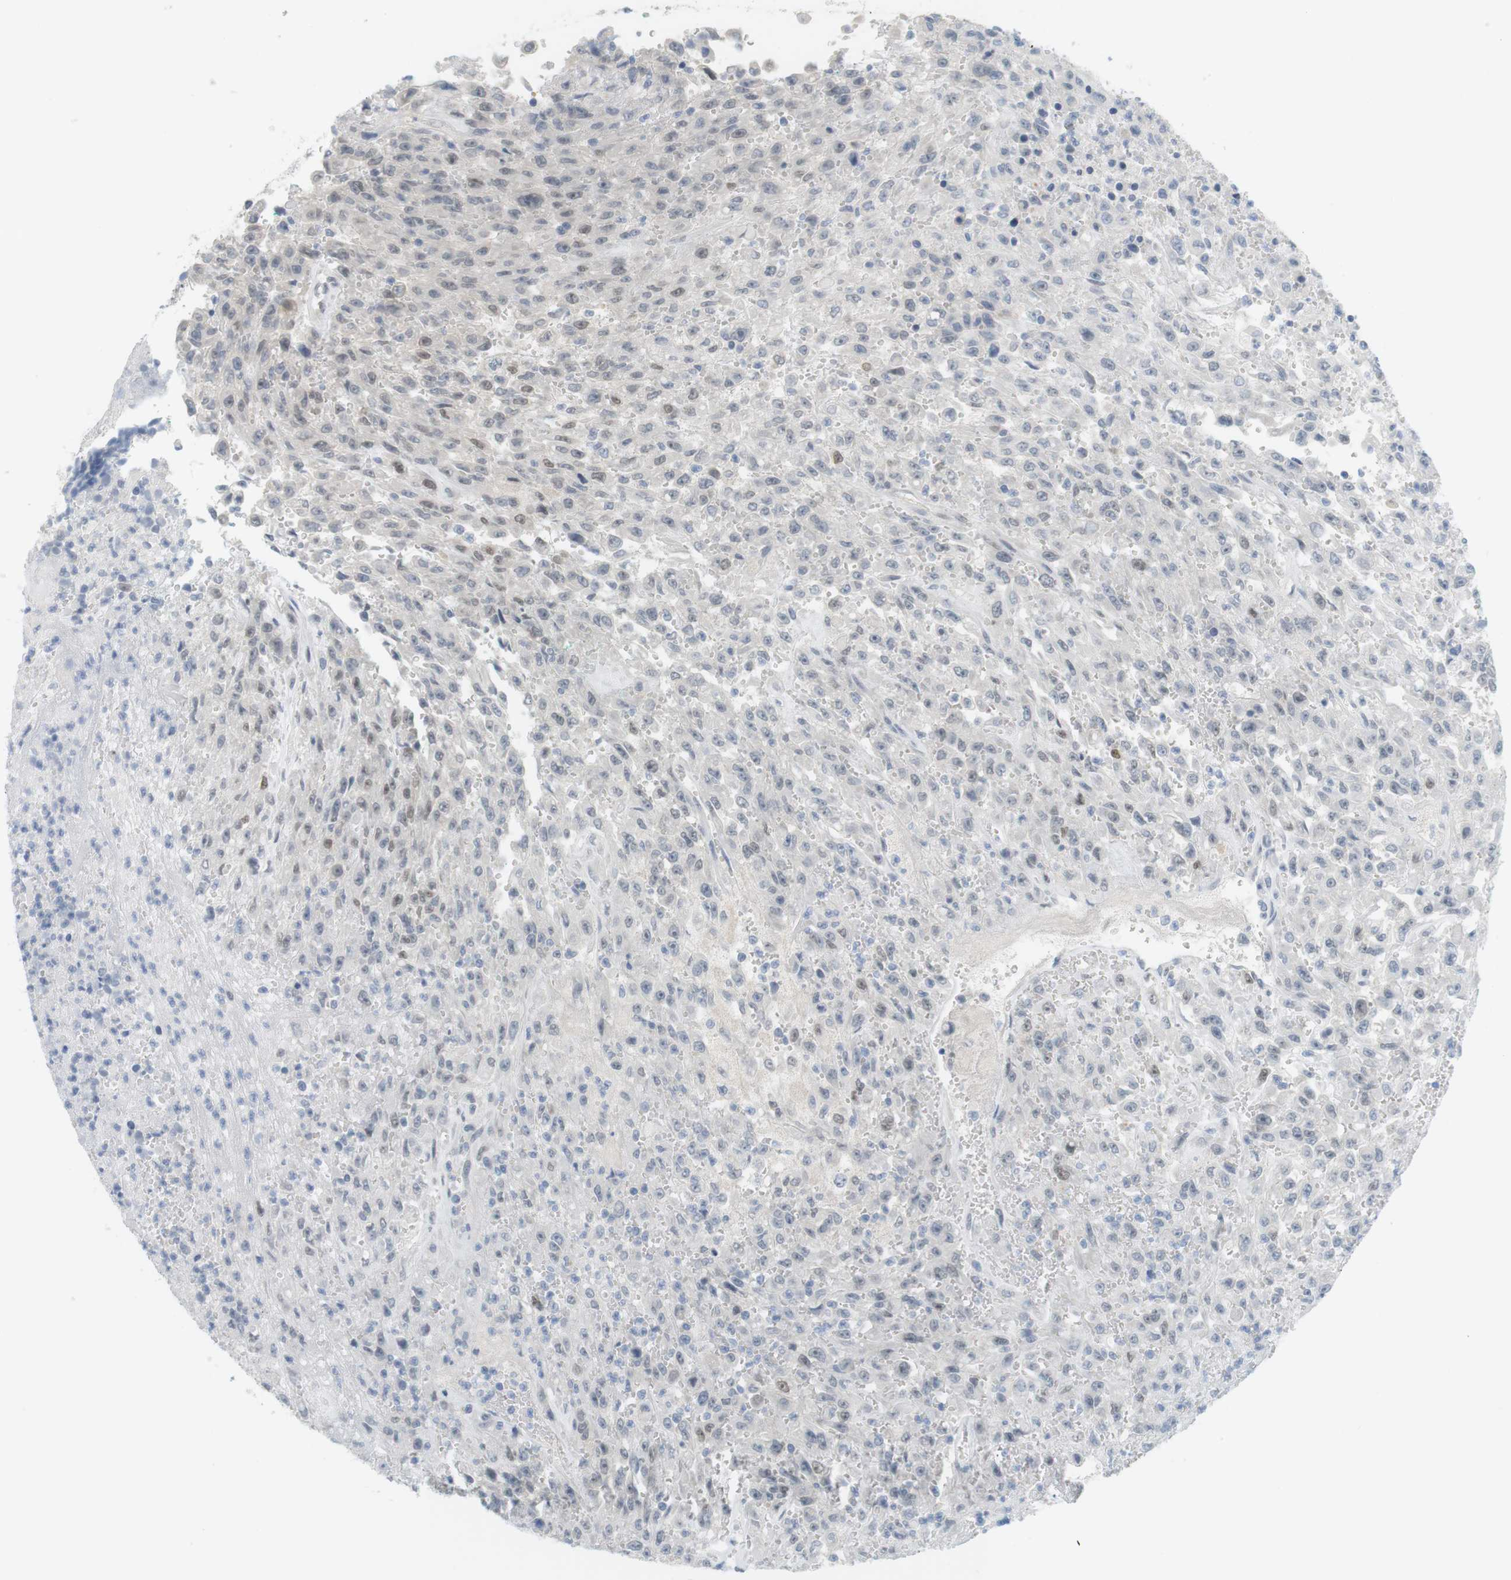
{"staining": {"intensity": "weak", "quantity": "<25%", "location": "nuclear"}, "tissue": "urothelial cancer", "cell_type": "Tumor cells", "image_type": "cancer", "snomed": [{"axis": "morphology", "description": "Urothelial carcinoma, High grade"}, {"axis": "topography", "description": "Urinary bladder"}], "caption": "Tumor cells show no significant positivity in urothelial cancer. Brightfield microscopy of IHC stained with DAB (3,3'-diaminobenzidine) (brown) and hematoxylin (blue), captured at high magnification.", "gene": "CREB3L2", "patient": {"sex": "male", "age": 46}}